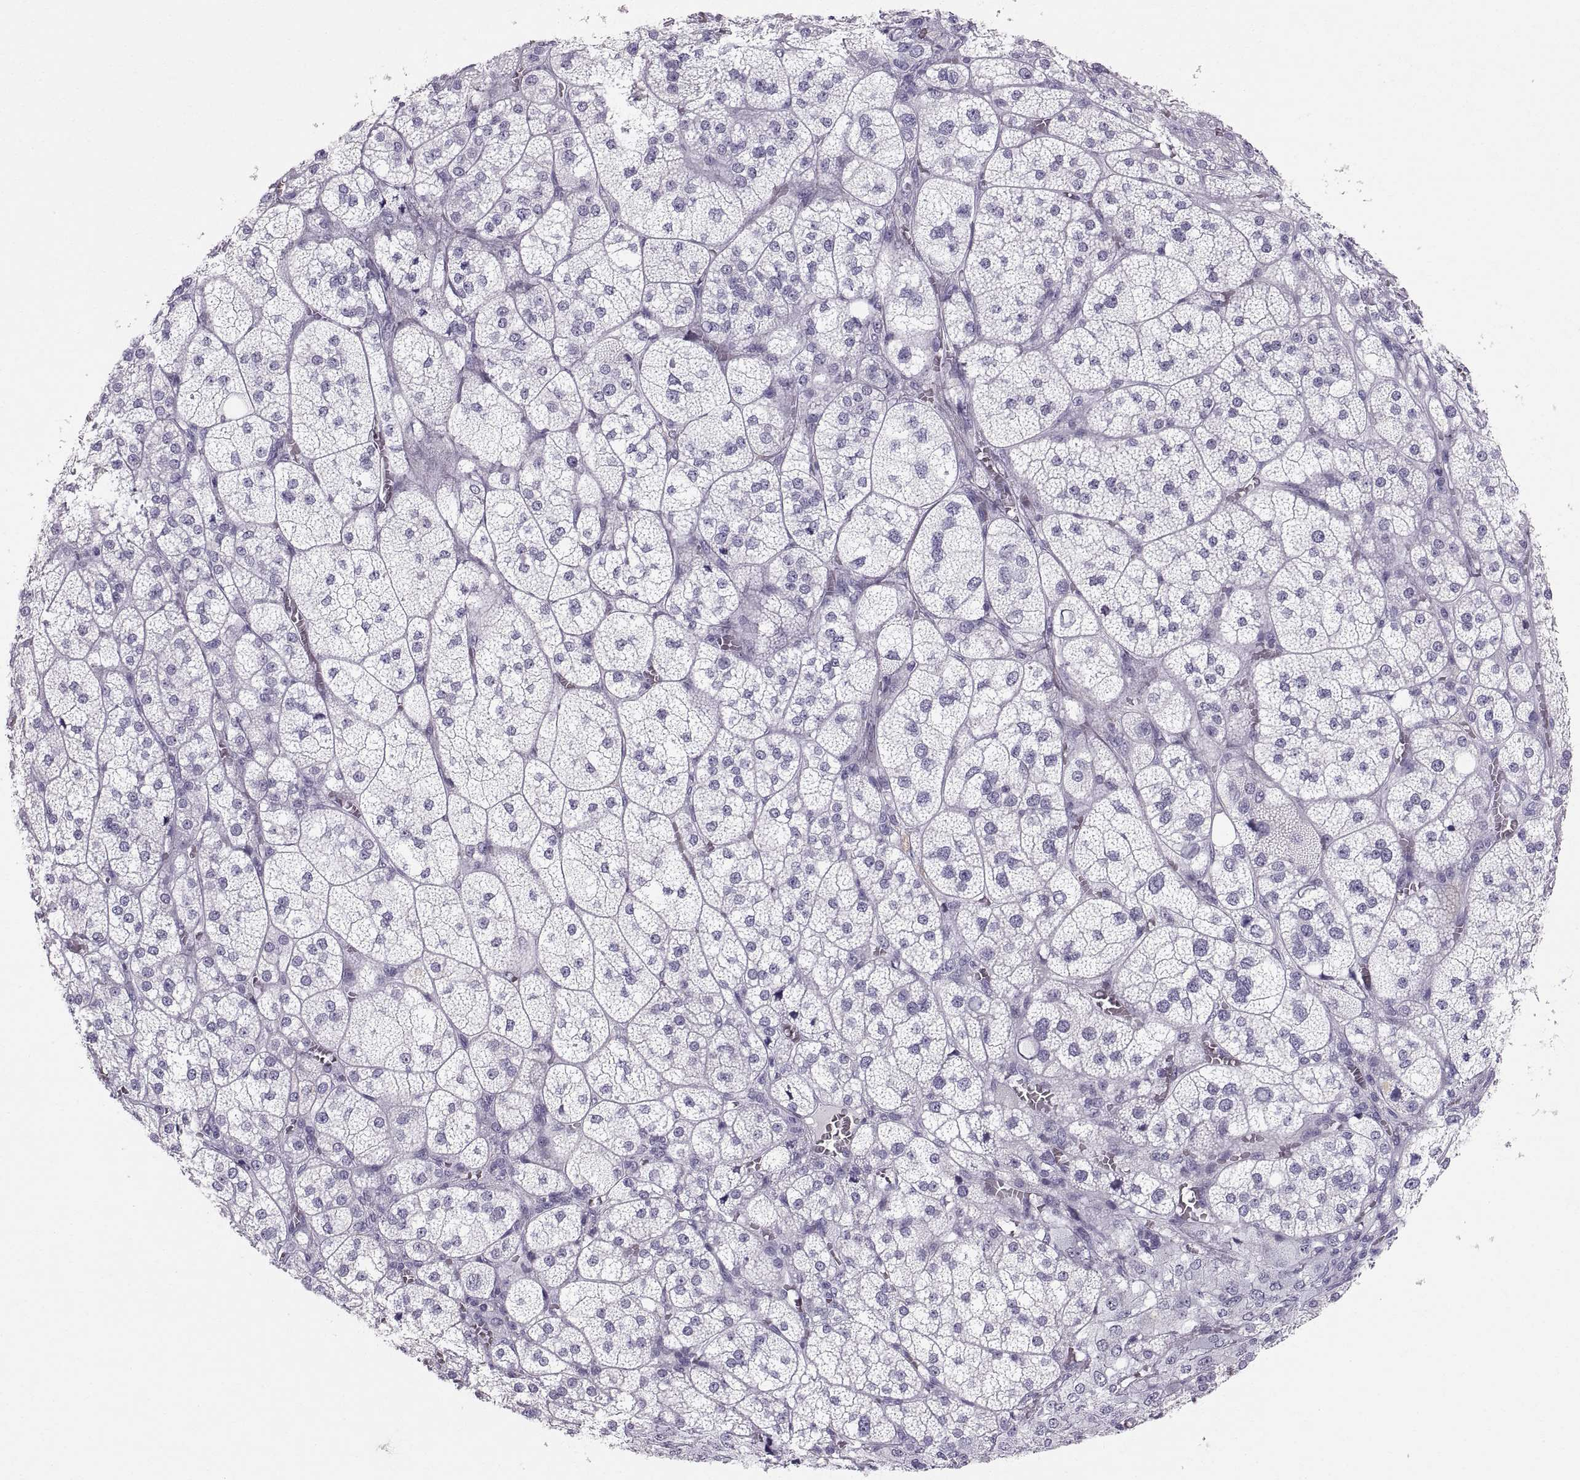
{"staining": {"intensity": "negative", "quantity": "none", "location": "none"}, "tissue": "adrenal gland", "cell_type": "Glandular cells", "image_type": "normal", "snomed": [{"axis": "morphology", "description": "Normal tissue, NOS"}, {"axis": "topography", "description": "Adrenal gland"}], "caption": "Immunohistochemistry (IHC) image of unremarkable adrenal gland stained for a protein (brown), which demonstrates no positivity in glandular cells.", "gene": "SLC22A6", "patient": {"sex": "female", "age": 60}}